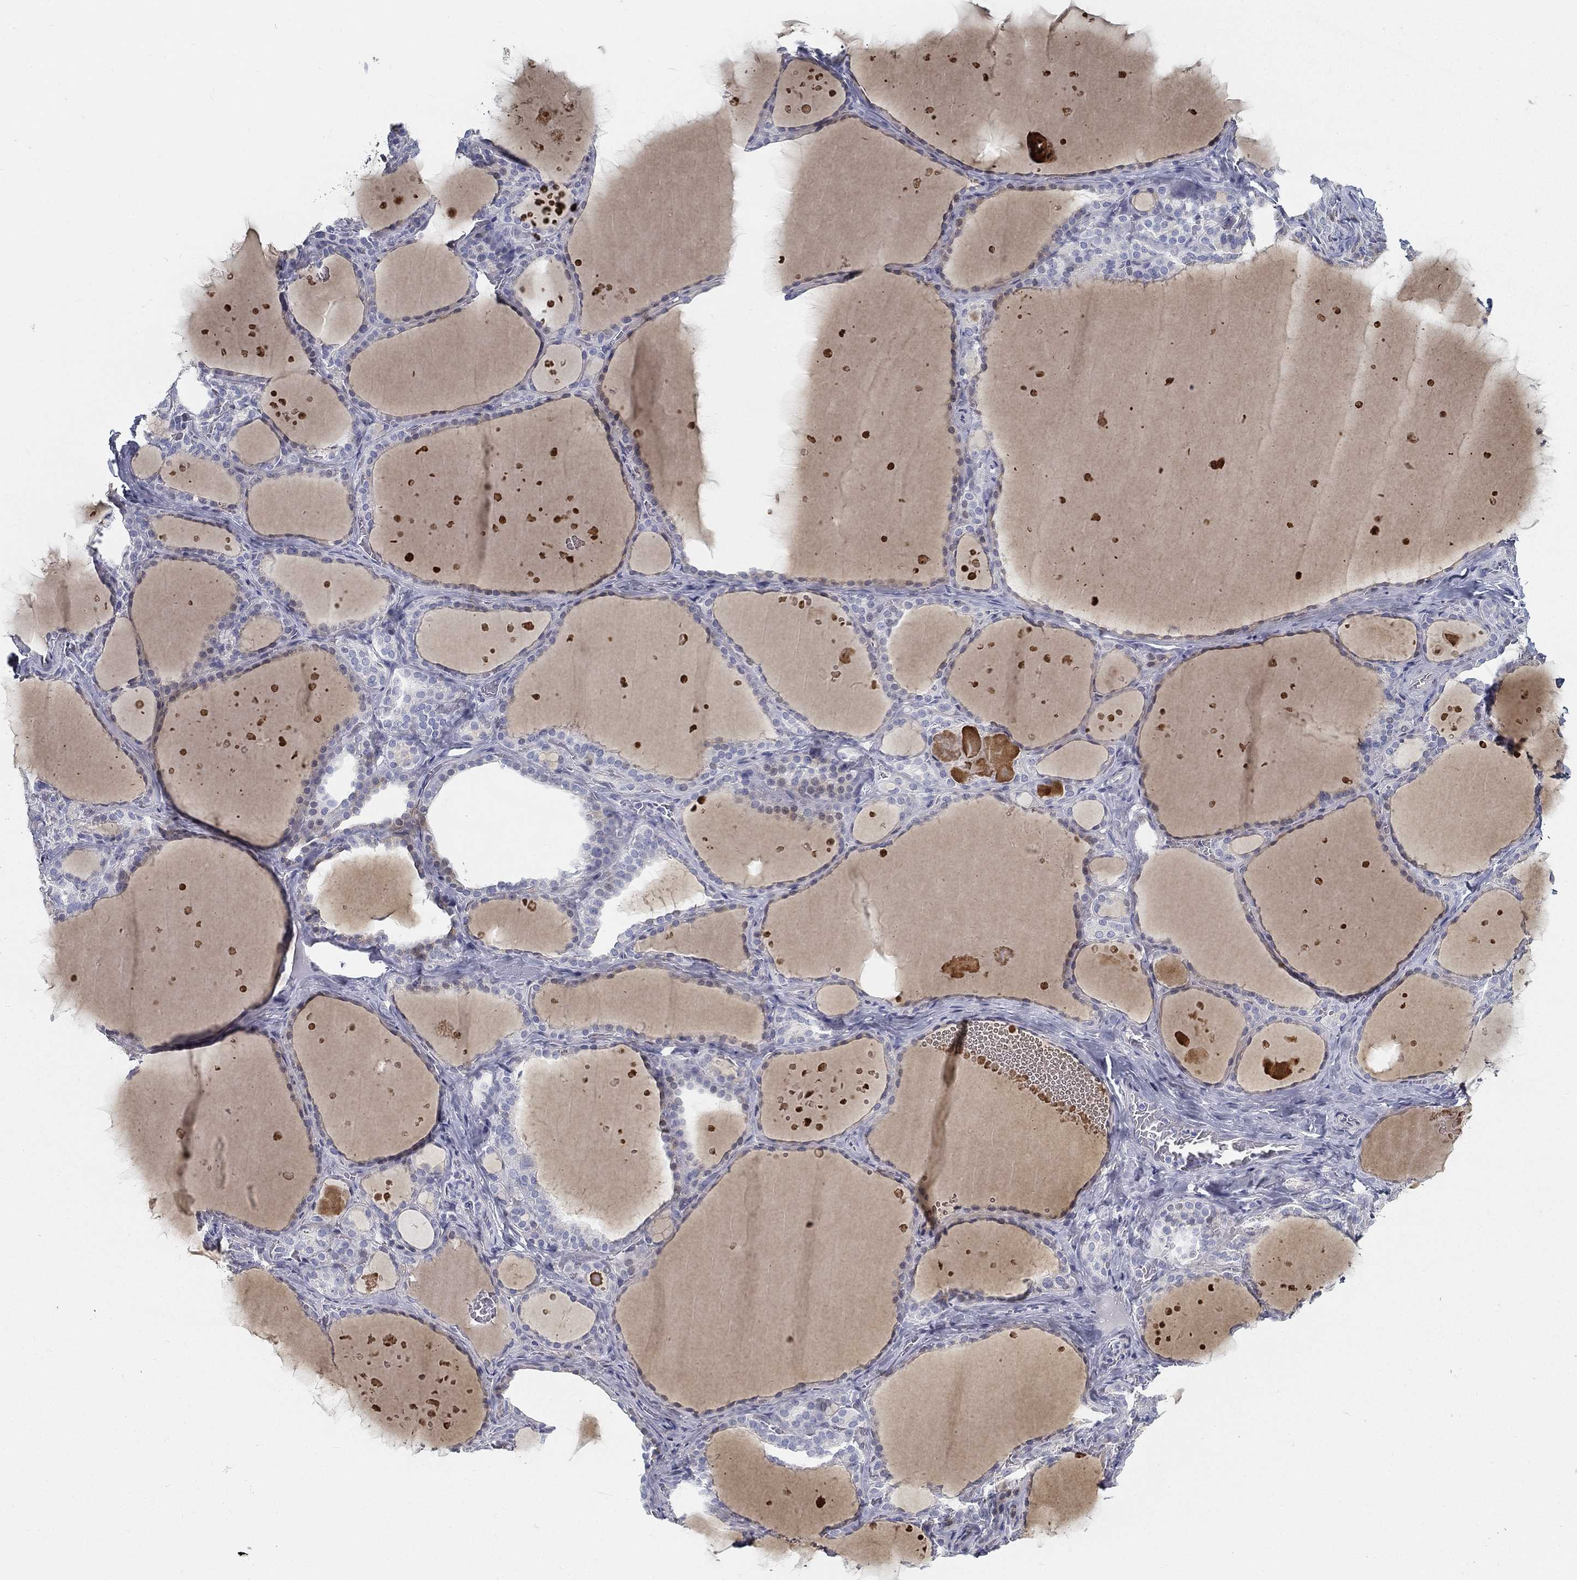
{"staining": {"intensity": "negative", "quantity": "none", "location": "none"}, "tissue": "thyroid gland", "cell_type": "Glandular cells", "image_type": "normal", "snomed": [{"axis": "morphology", "description": "Normal tissue, NOS"}, {"axis": "topography", "description": "Thyroid gland"}], "caption": "This image is of benign thyroid gland stained with immunohistochemistry (IHC) to label a protein in brown with the nuclei are counter-stained blue. There is no staining in glandular cells. (Stains: DAB (3,3'-diaminobenzidine) IHC with hematoxylin counter stain, Microscopy: brightfield microscopy at high magnification).", "gene": "SPPL2C", "patient": {"sex": "male", "age": 63}}